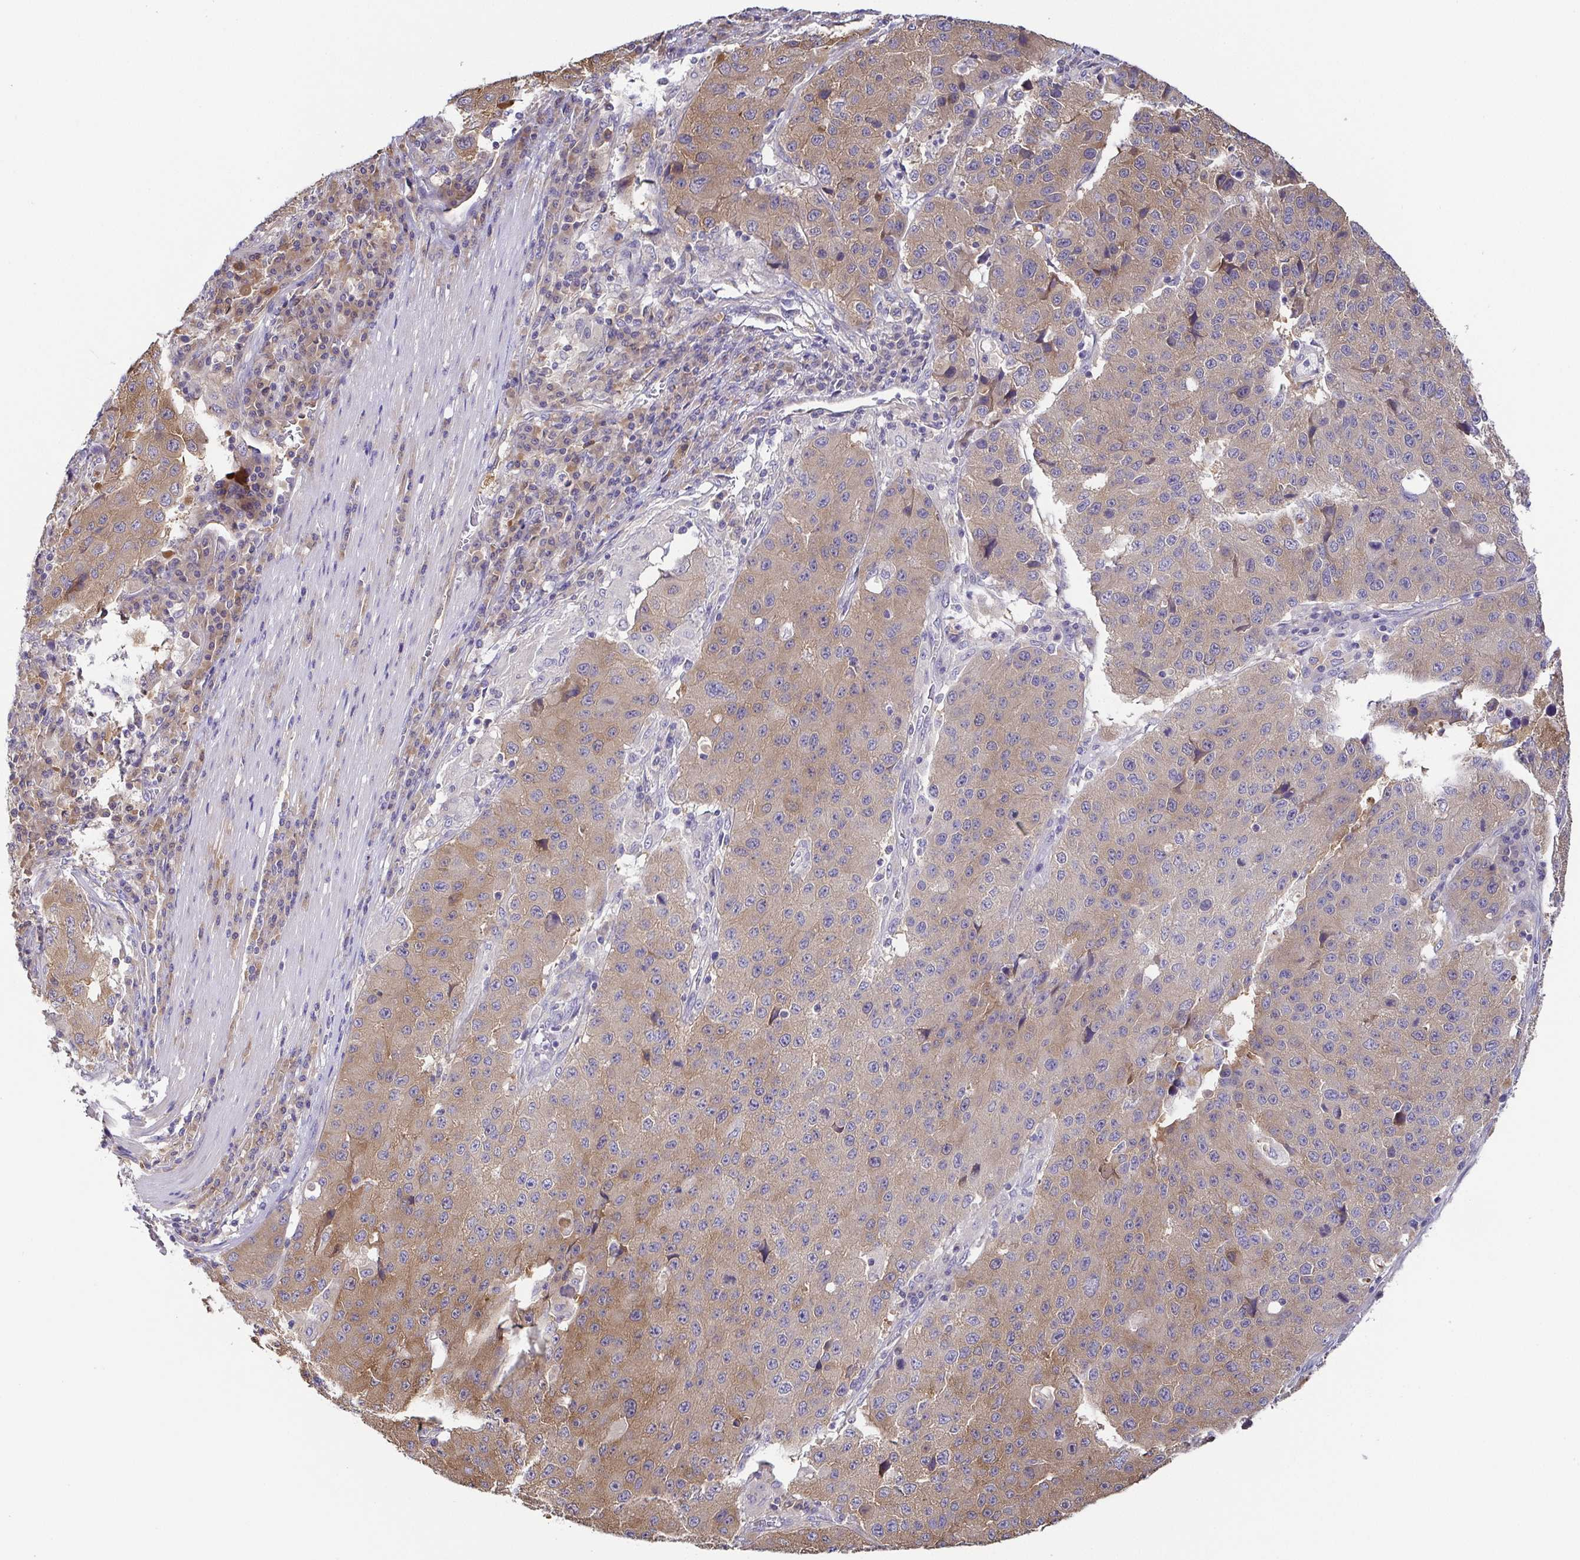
{"staining": {"intensity": "weak", "quantity": "25%-75%", "location": "cytoplasmic/membranous"}, "tissue": "stomach cancer", "cell_type": "Tumor cells", "image_type": "cancer", "snomed": [{"axis": "morphology", "description": "Adenocarcinoma, NOS"}, {"axis": "topography", "description": "Stomach"}], "caption": "A brown stain highlights weak cytoplasmic/membranous staining of a protein in adenocarcinoma (stomach) tumor cells.", "gene": "EIF3D", "patient": {"sex": "male", "age": 71}}